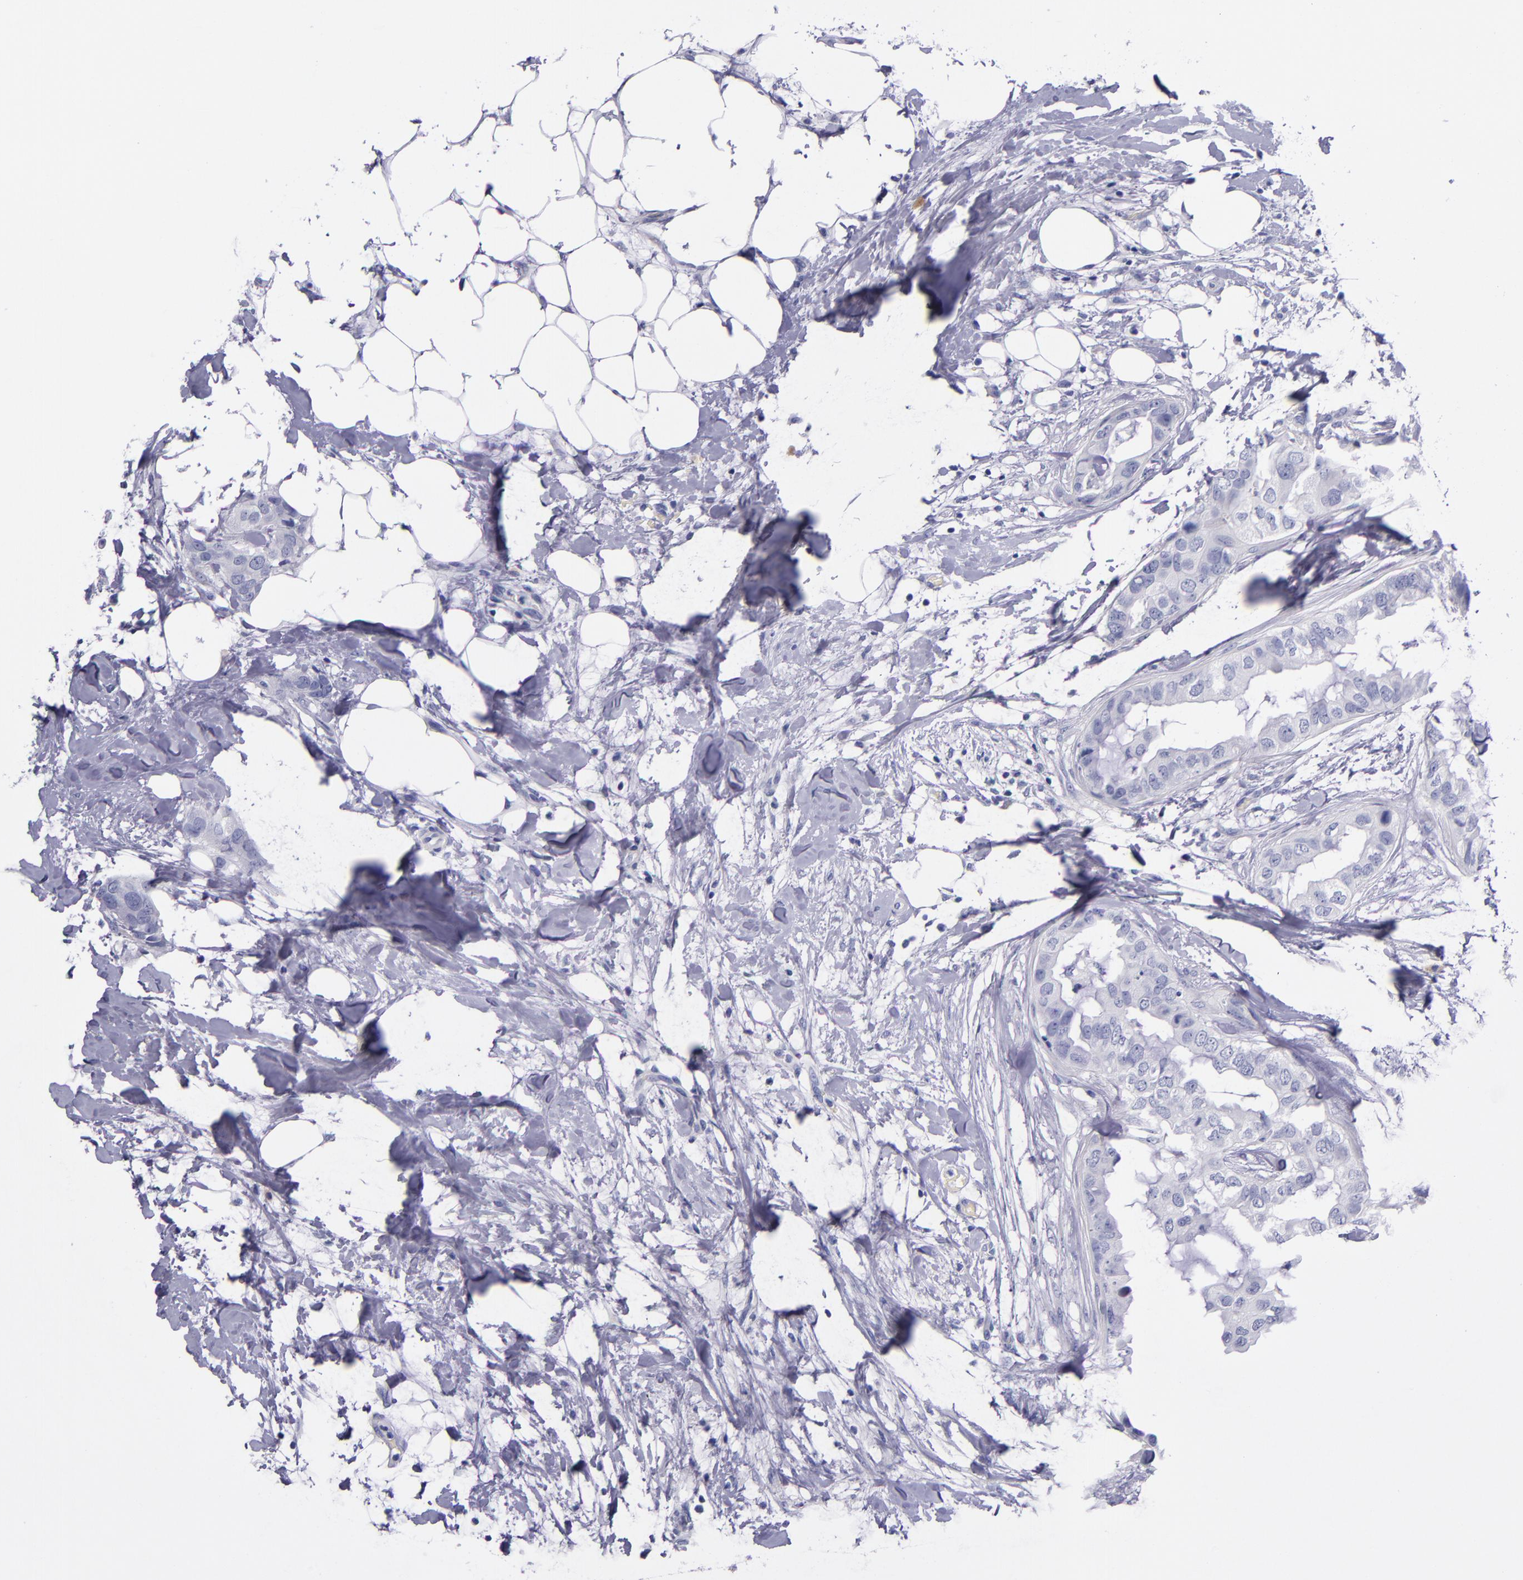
{"staining": {"intensity": "negative", "quantity": "none", "location": "none"}, "tissue": "breast cancer", "cell_type": "Tumor cells", "image_type": "cancer", "snomed": [{"axis": "morphology", "description": "Duct carcinoma"}, {"axis": "topography", "description": "Breast"}], "caption": "The immunohistochemistry image has no significant positivity in tumor cells of infiltrating ductal carcinoma (breast) tissue.", "gene": "SV2A", "patient": {"sex": "female", "age": 40}}